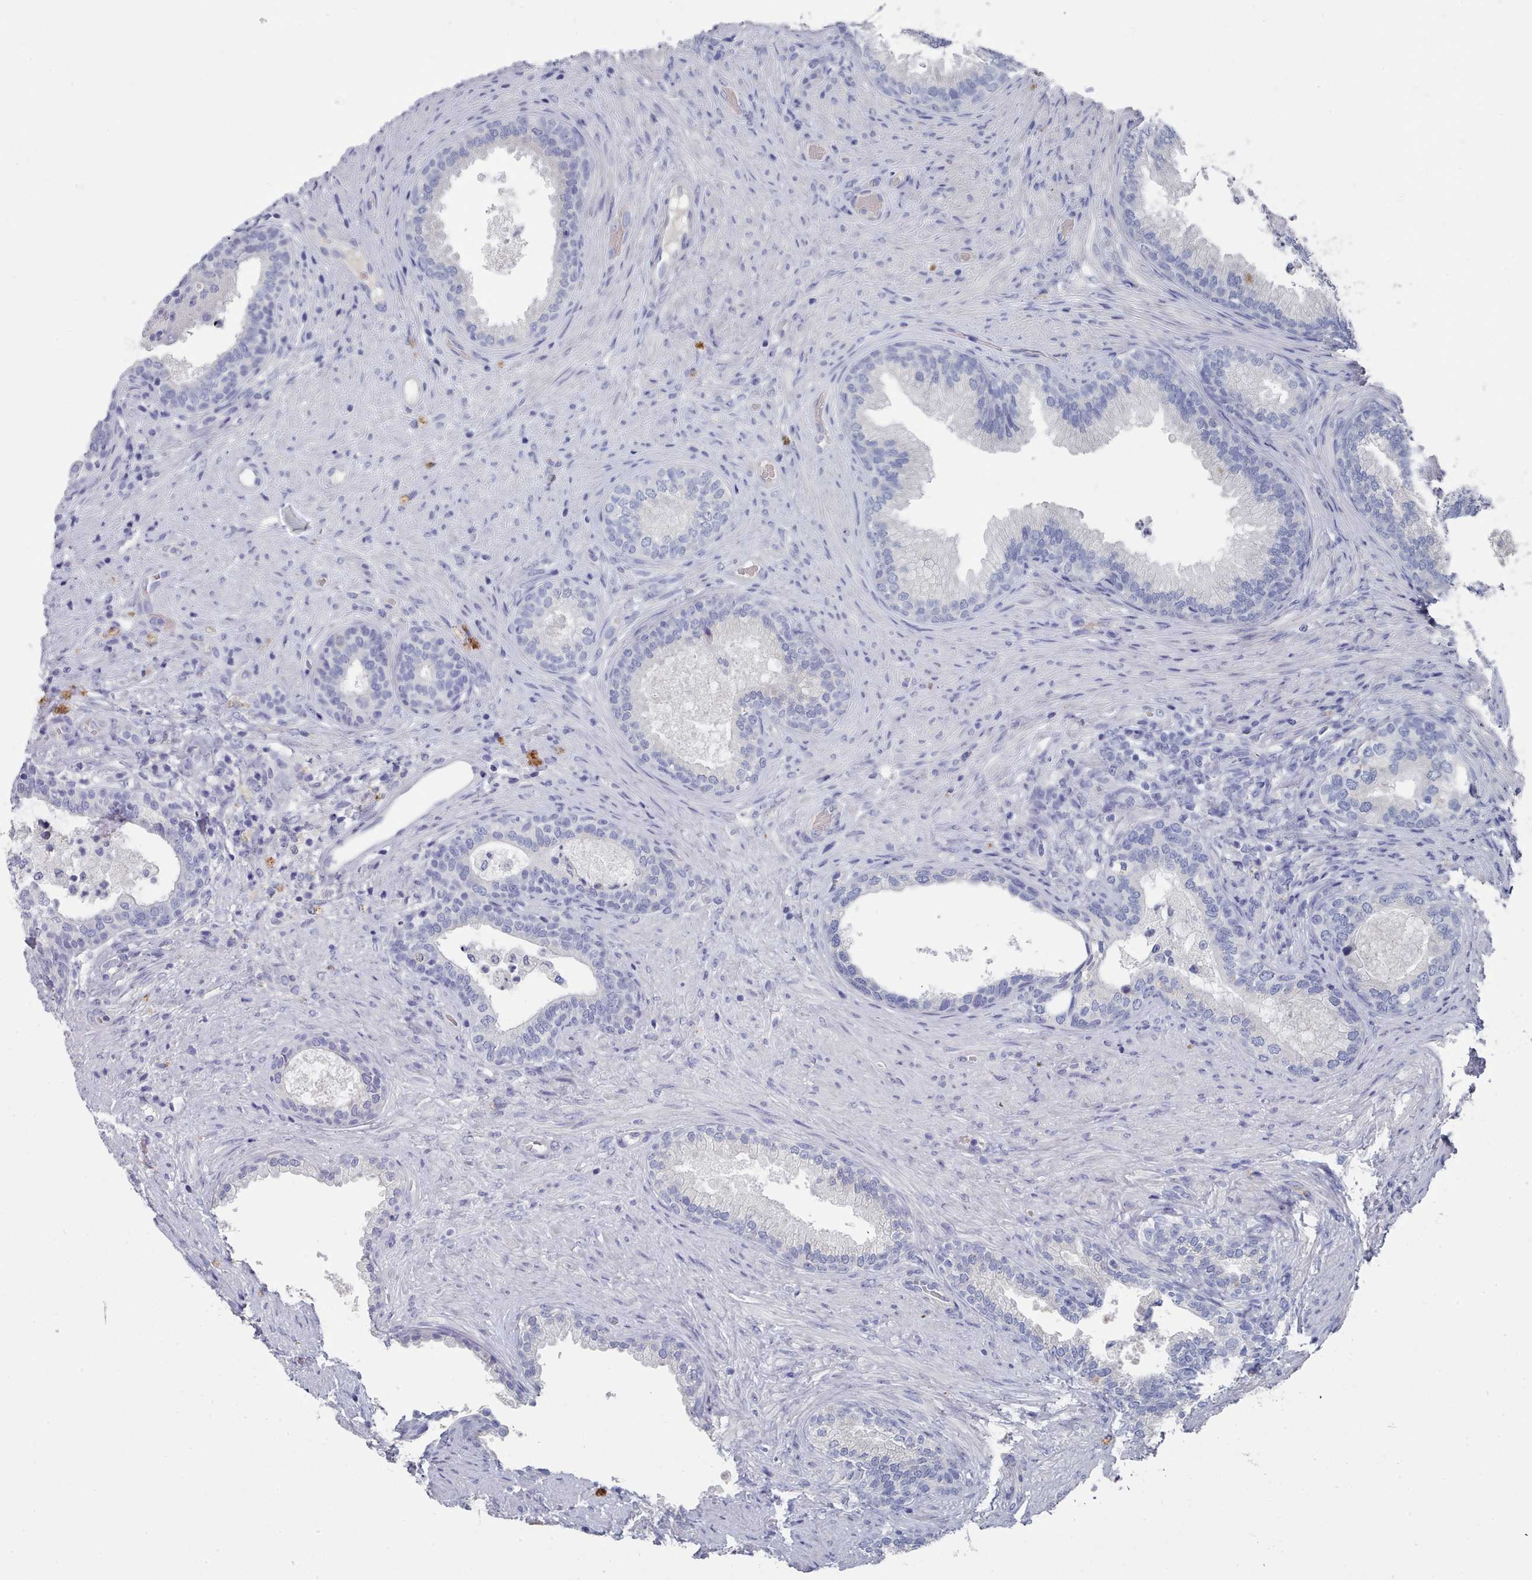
{"staining": {"intensity": "negative", "quantity": "none", "location": "none"}, "tissue": "prostate", "cell_type": "Glandular cells", "image_type": "normal", "snomed": [{"axis": "morphology", "description": "Normal tissue, NOS"}, {"axis": "topography", "description": "Prostate"}], "caption": "IHC micrograph of benign prostate: human prostate stained with DAB (3,3'-diaminobenzidine) displays no significant protein positivity in glandular cells. Brightfield microscopy of immunohistochemistry (IHC) stained with DAB (brown) and hematoxylin (blue), captured at high magnification.", "gene": "ACAD11", "patient": {"sex": "male", "age": 76}}